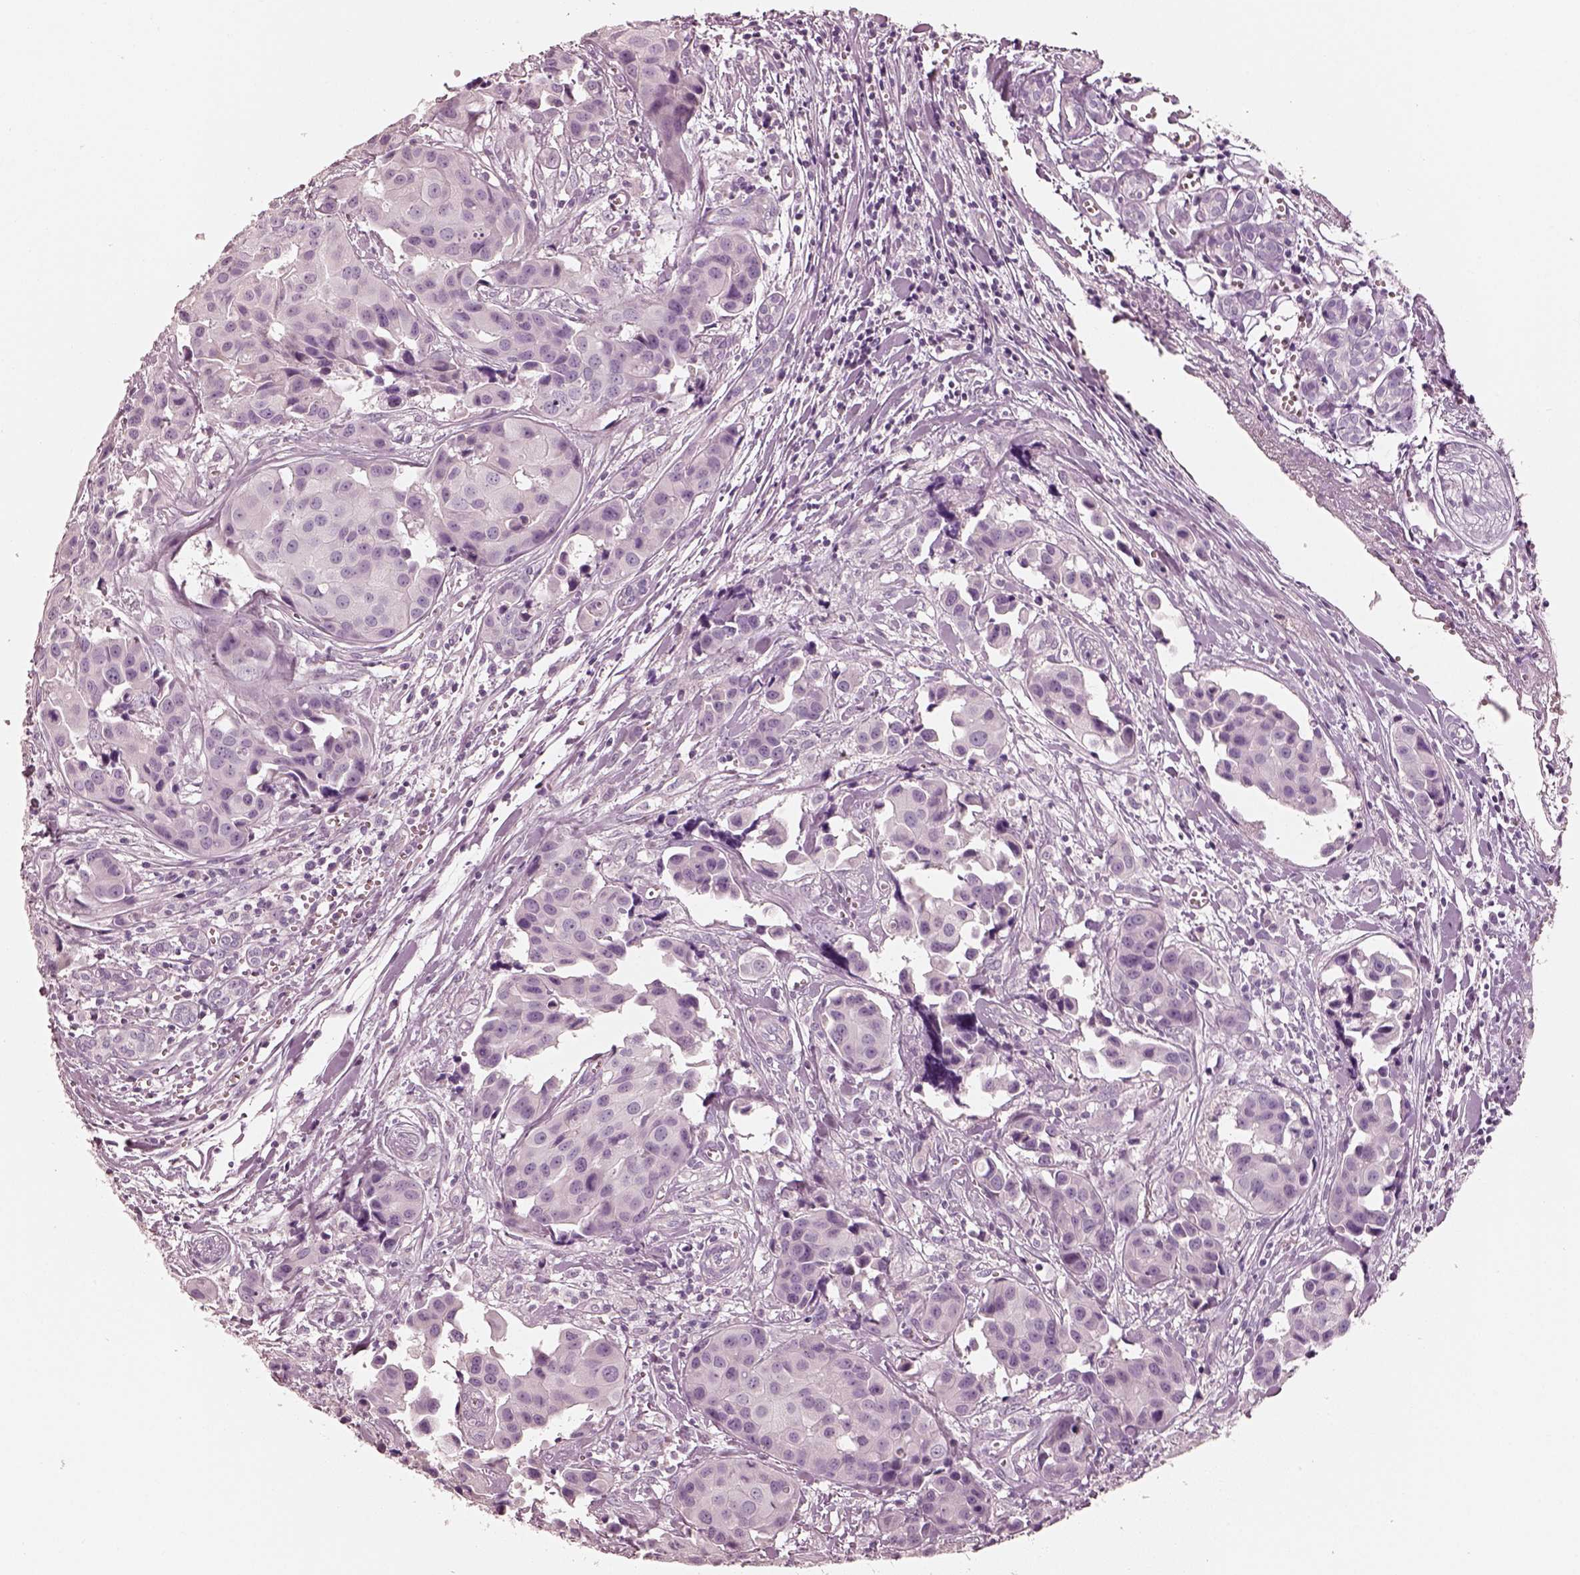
{"staining": {"intensity": "negative", "quantity": "none", "location": "none"}, "tissue": "head and neck cancer", "cell_type": "Tumor cells", "image_type": "cancer", "snomed": [{"axis": "morphology", "description": "Adenocarcinoma, NOS"}, {"axis": "topography", "description": "Head-Neck"}], "caption": "Human adenocarcinoma (head and neck) stained for a protein using immunohistochemistry (IHC) displays no expression in tumor cells.", "gene": "R3HDML", "patient": {"sex": "male", "age": 76}}